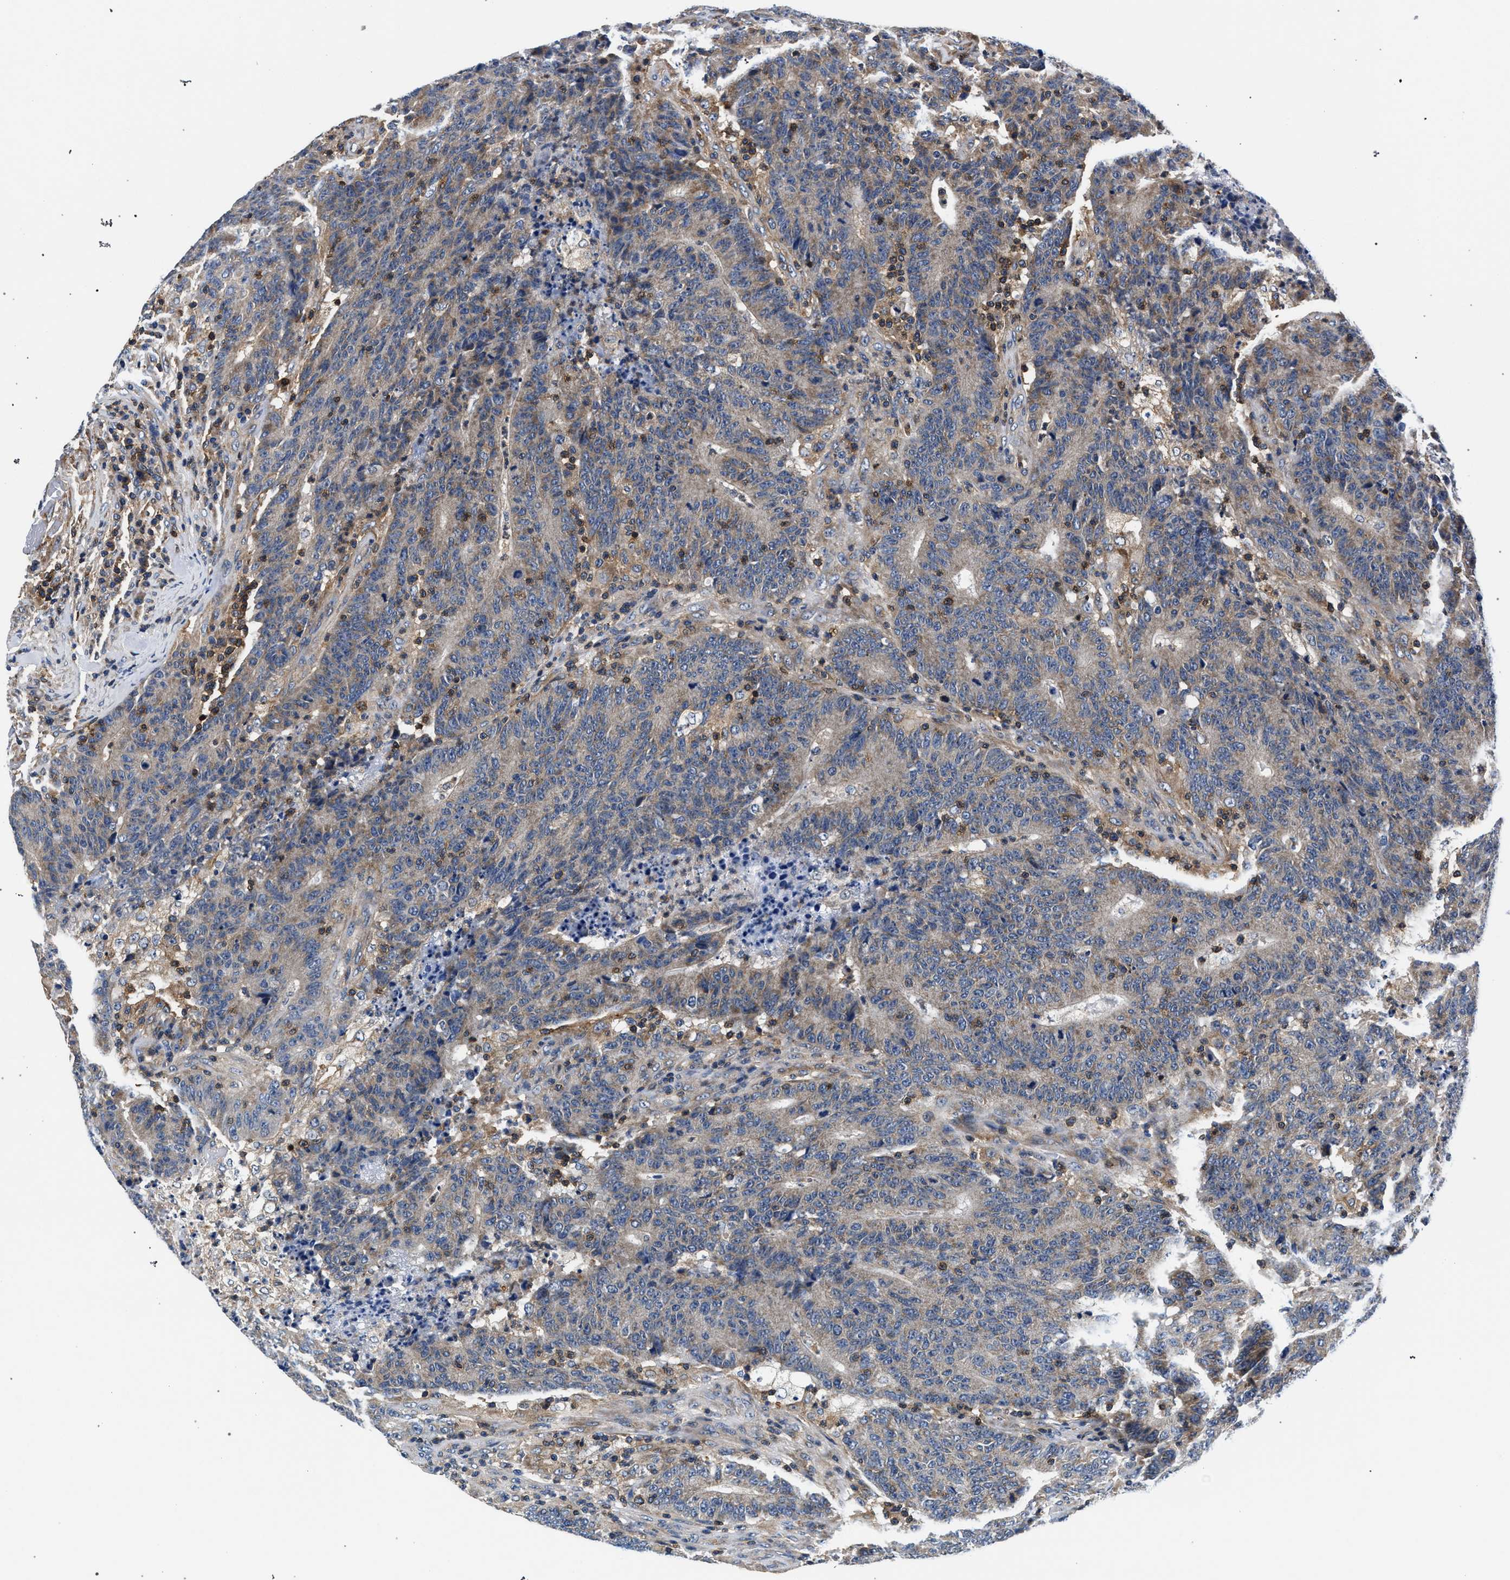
{"staining": {"intensity": "weak", "quantity": "<25%", "location": "cytoplasmic/membranous"}, "tissue": "colorectal cancer", "cell_type": "Tumor cells", "image_type": "cancer", "snomed": [{"axis": "morphology", "description": "Normal tissue, NOS"}, {"axis": "morphology", "description": "Adenocarcinoma, NOS"}, {"axis": "topography", "description": "Colon"}], "caption": "Protein analysis of colorectal adenocarcinoma exhibits no significant positivity in tumor cells.", "gene": "LASP1", "patient": {"sex": "female", "age": 75}}